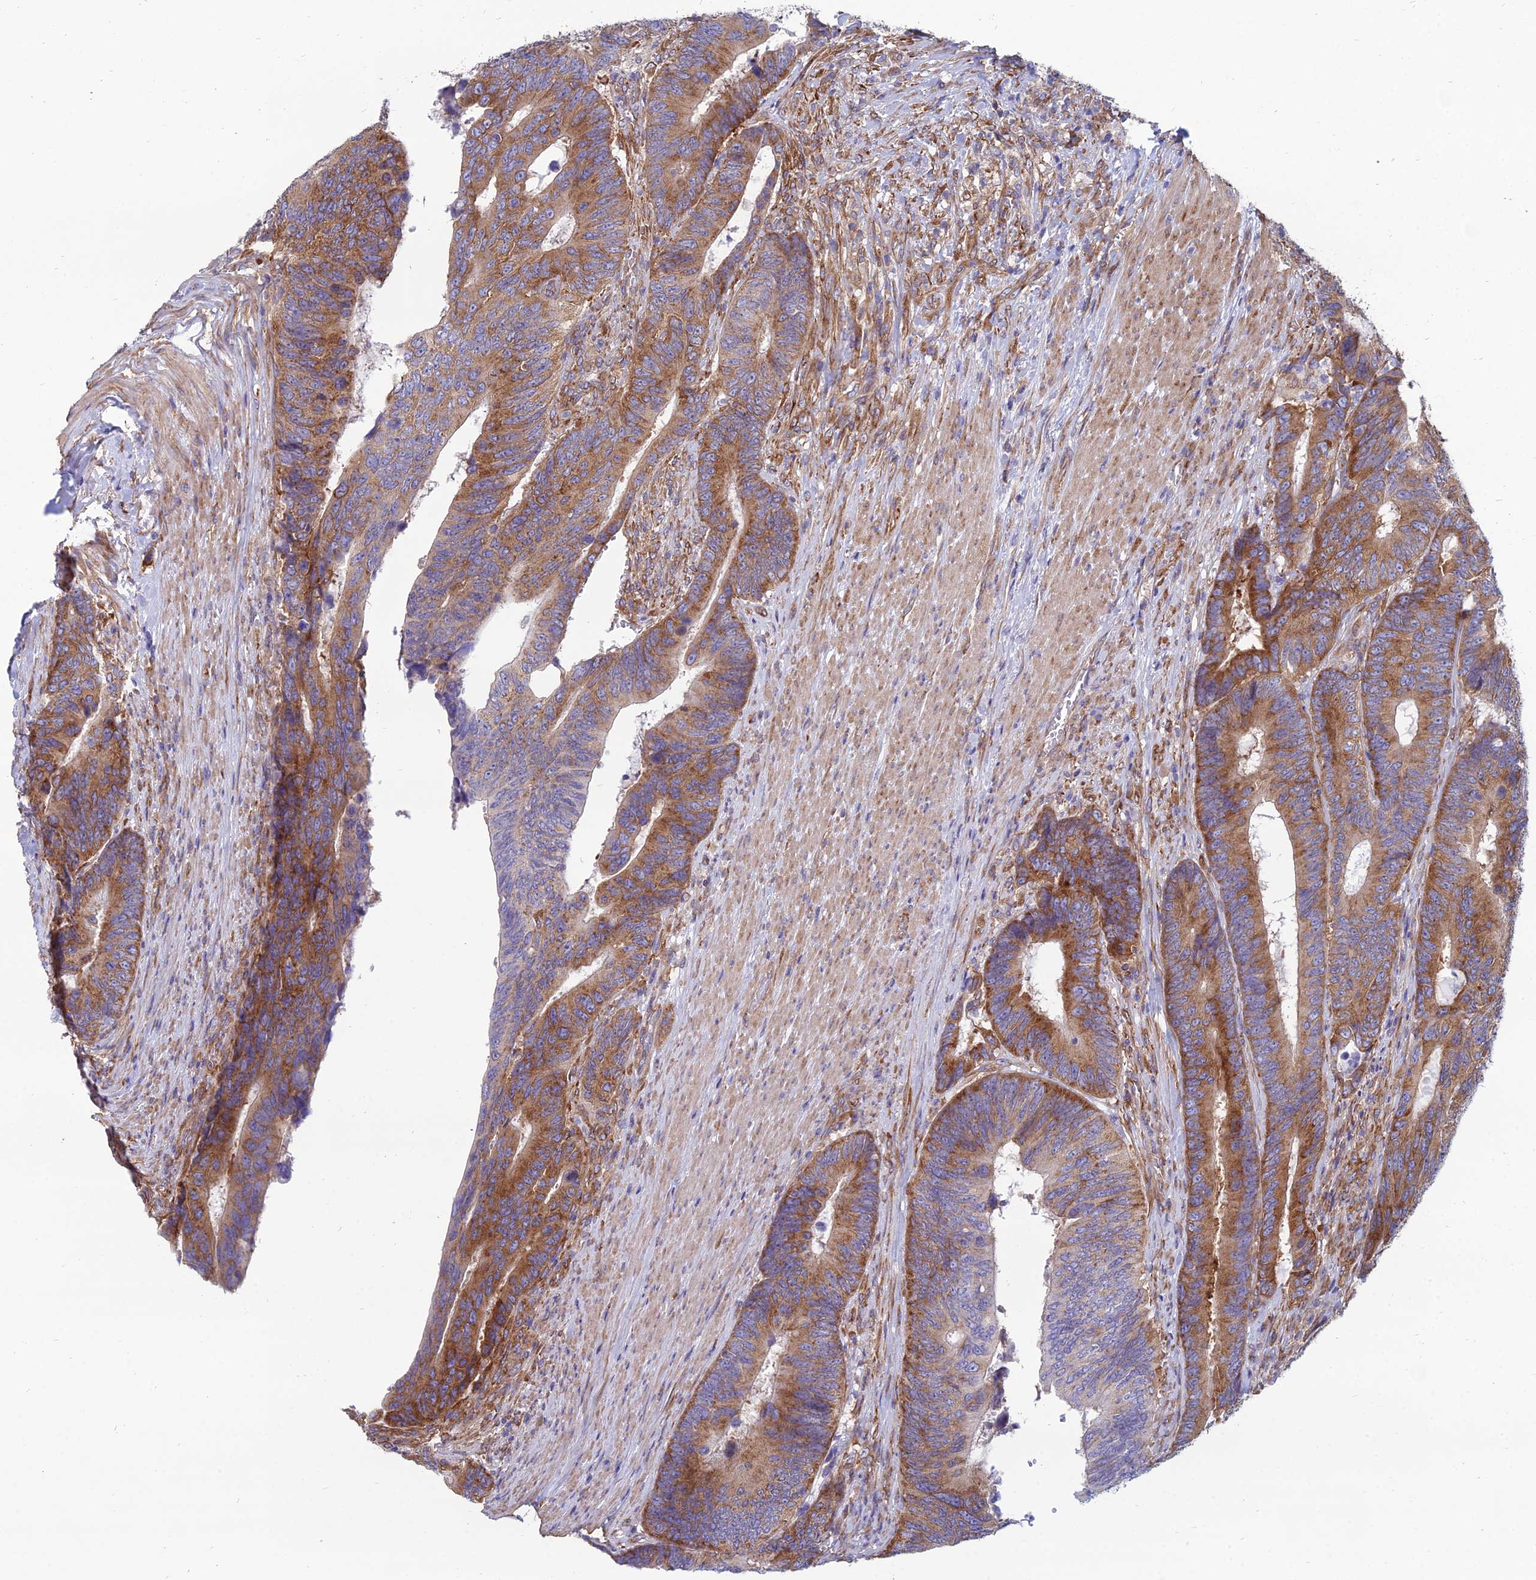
{"staining": {"intensity": "strong", "quantity": ">75%", "location": "cytoplasmic/membranous"}, "tissue": "colorectal cancer", "cell_type": "Tumor cells", "image_type": "cancer", "snomed": [{"axis": "morphology", "description": "Adenocarcinoma, NOS"}, {"axis": "topography", "description": "Colon"}], "caption": "Protein staining of colorectal cancer tissue exhibits strong cytoplasmic/membranous staining in approximately >75% of tumor cells.", "gene": "TXLNA", "patient": {"sex": "male", "age": 87}}